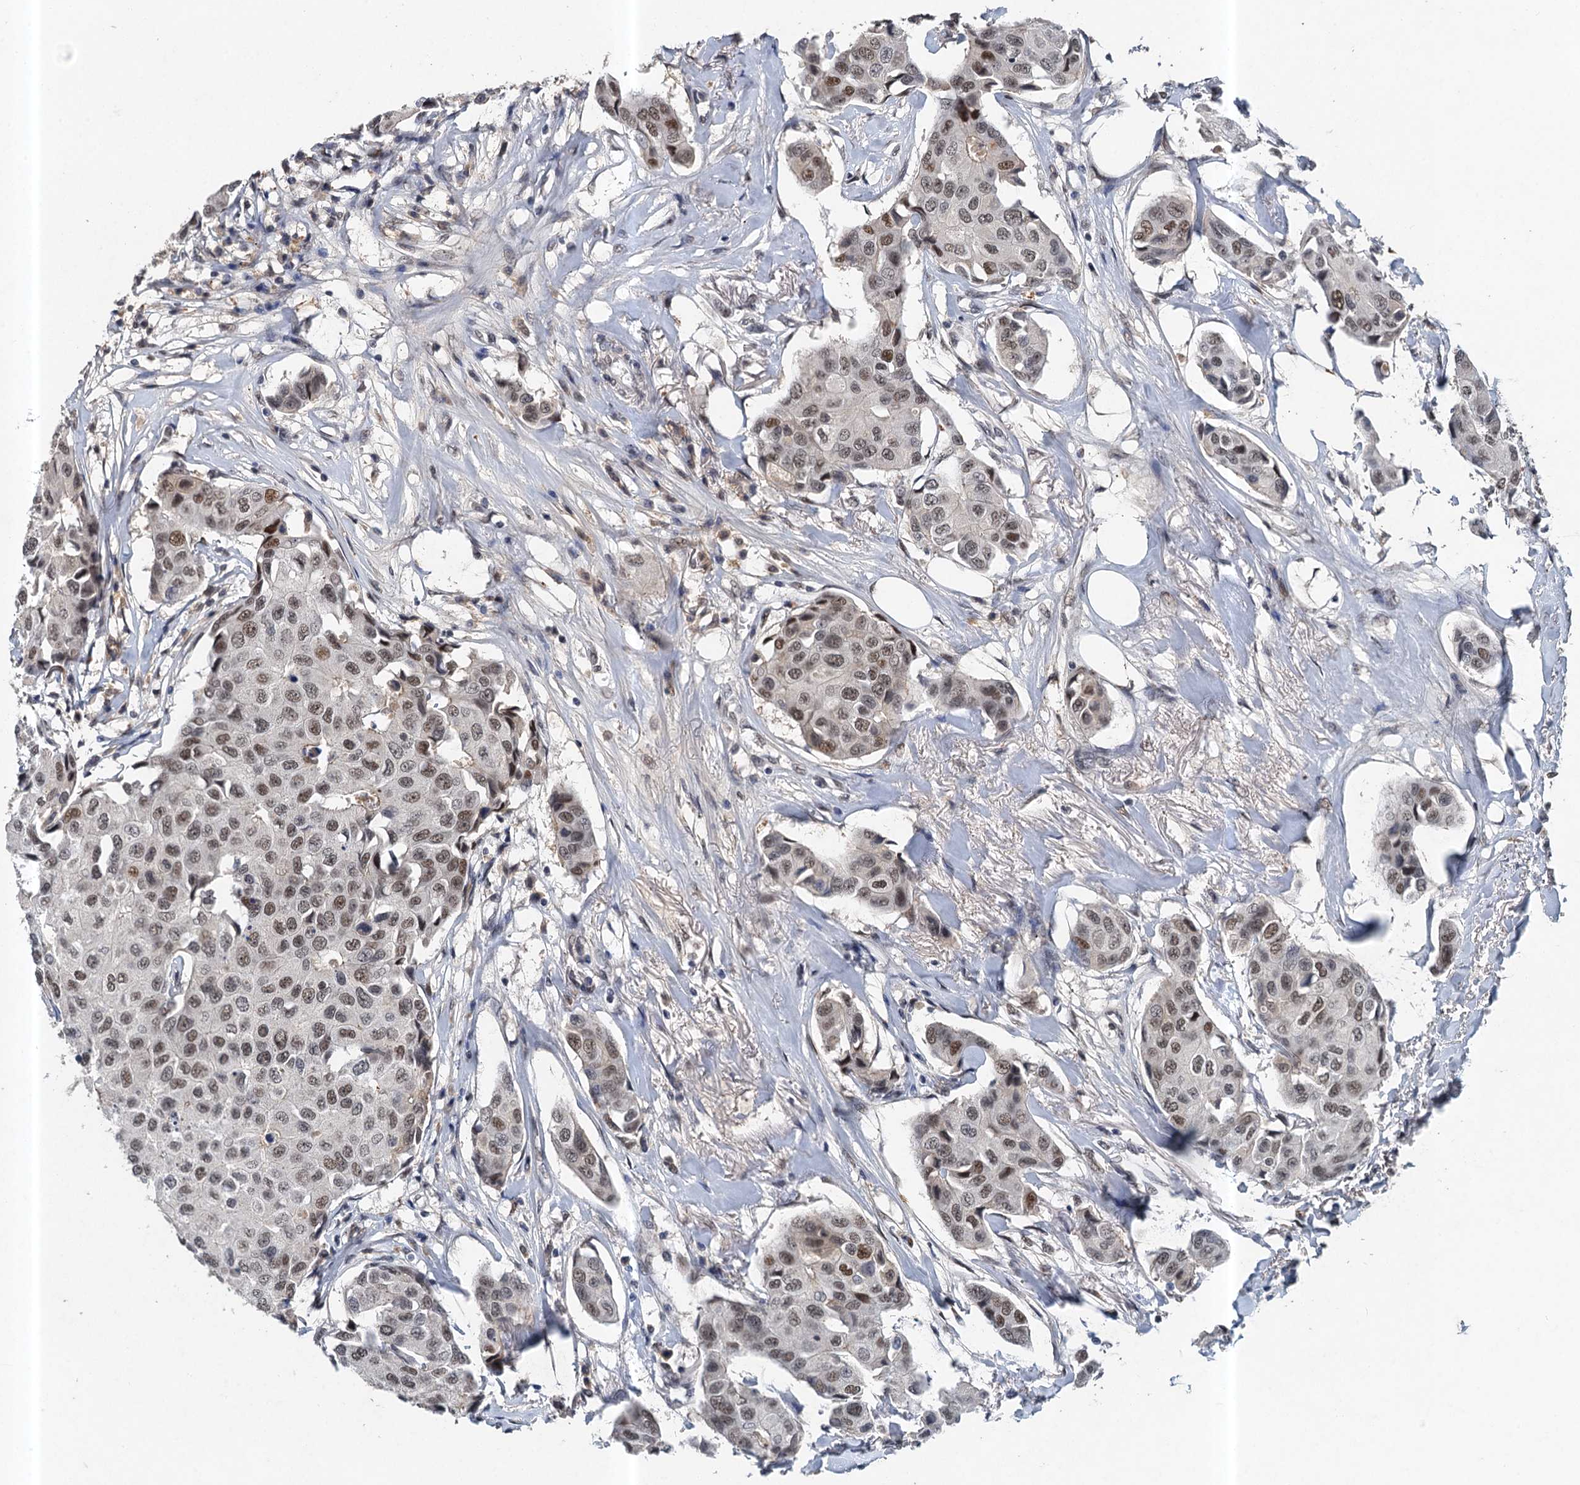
{"staining": {"intensity": "moderate", "quantity": "25%-75%", "location": "nuclear"}, "tissue": "breast cancer", "cell_type": "Tumor cells", "image_type": "cancer", "snomed": [{"axis": "morphology", "description": "Duct carcinoma"}, {"axis": "topography", "description": "Breast"}], "caption": "Tumor cells show medium levels of moderate nuclear expression in approximately 25%-75% of cells in infiltrating ductal carcinoma (breast).", "gene": "CSTF3", "patient": {"sex": "female", "age": 80}}